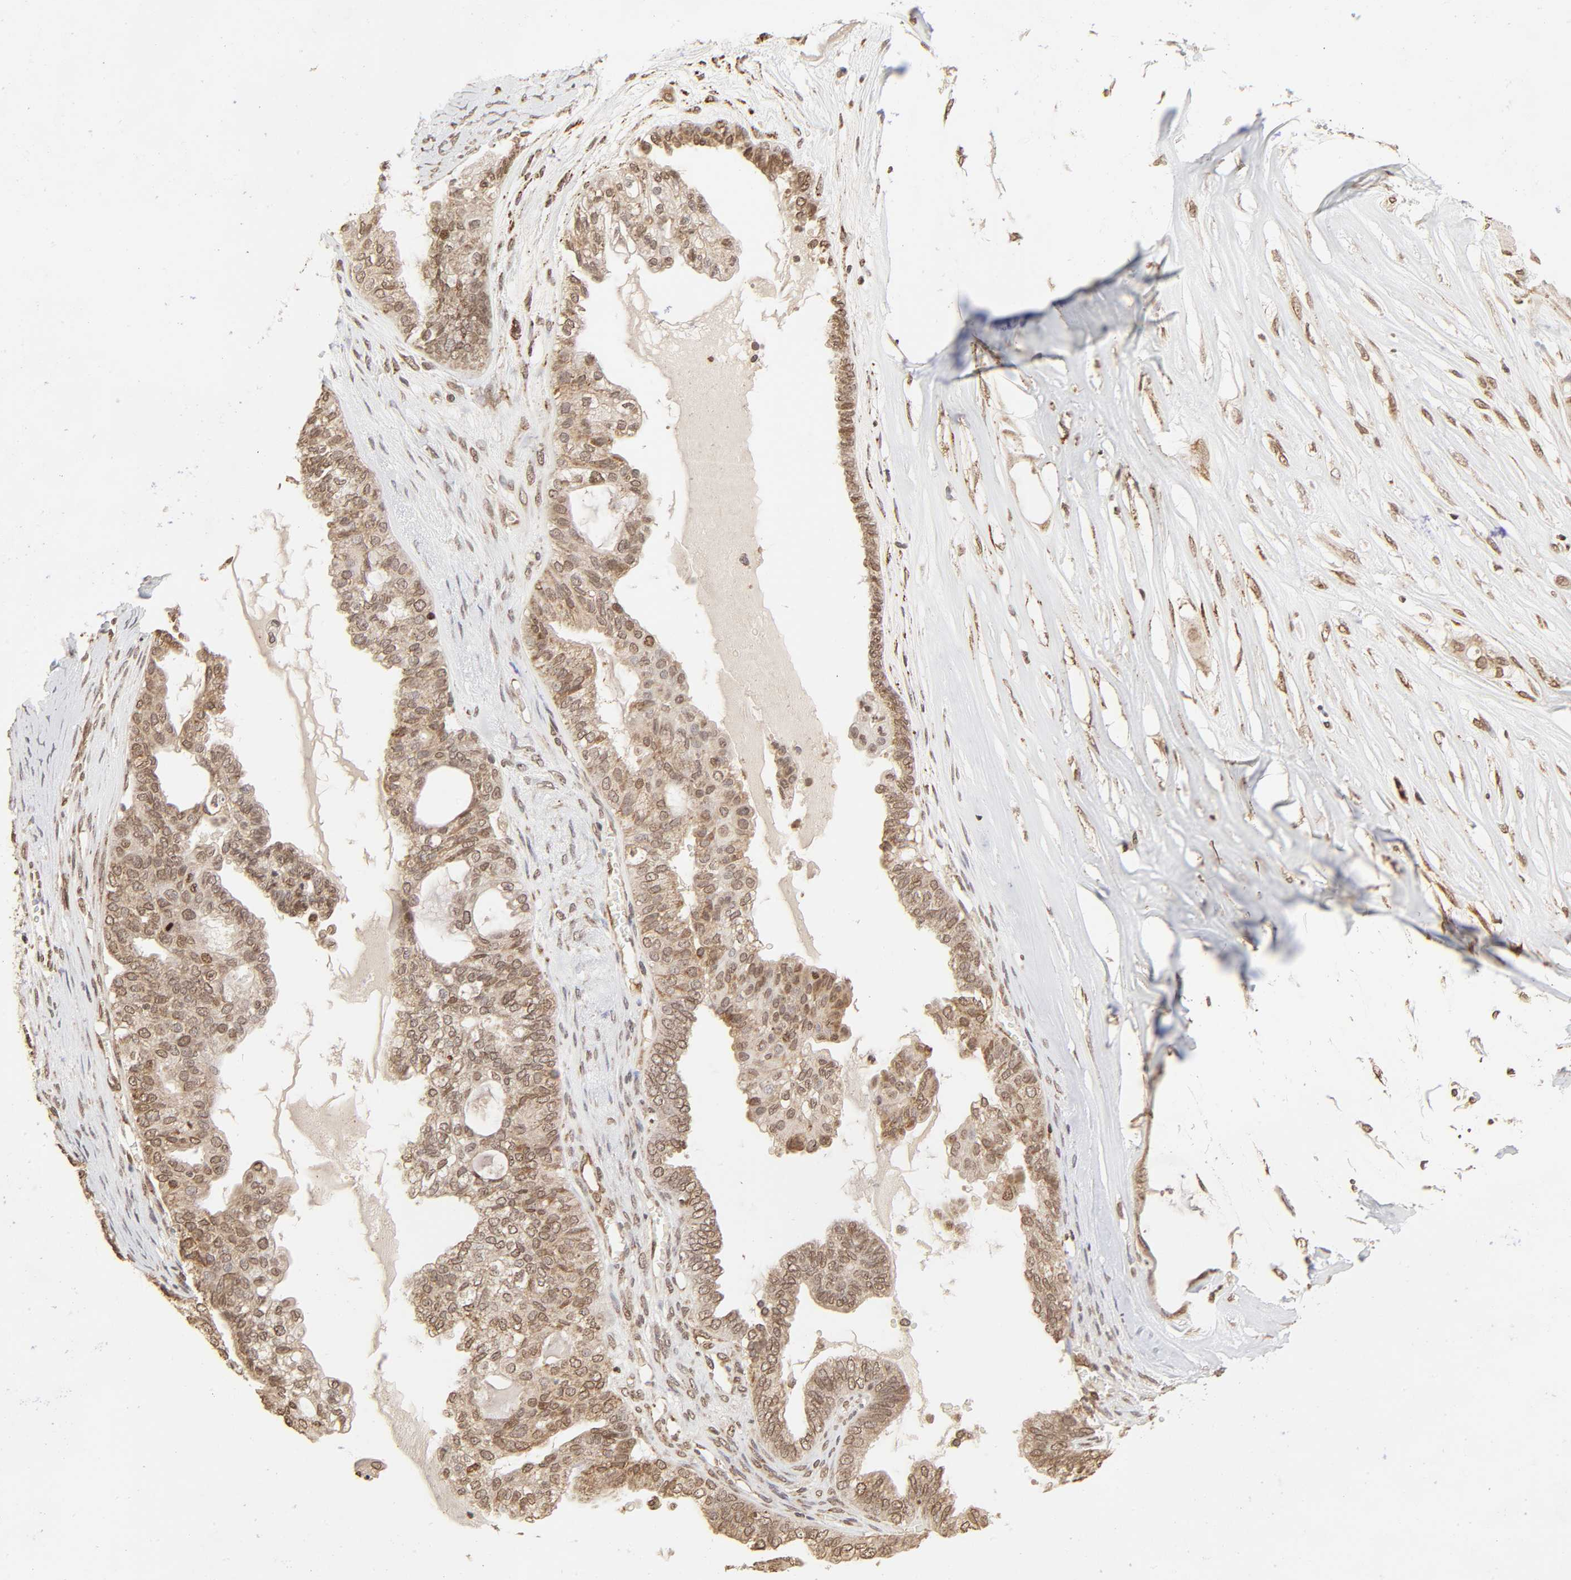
{"staining": {"intensity": "moderate", "quantity": ">75%", "location": "cytoplasmic/membranous,nuclear"}, "tissue": "ovarian cancer", "cell_type": "Tumor cells", "image_type": "cancer", "snomed": [{"axis": "morphology", "description": "Carcinoma, NOS"}, {"axis": "morphology", "description": "Carcinoma, endometroid"}, {"axis": "topography", "description": "Ovary"}], "caption": "Approximately >75% of tumor cells in ovarian cancer (carcinoma) reveal moderate cytoplasmic/membranous and nuclear protein expression as visualized by brown immunohistochemical staining.", "gene": "MLLT6", "patient": {"sex": "female", "age": 50}}